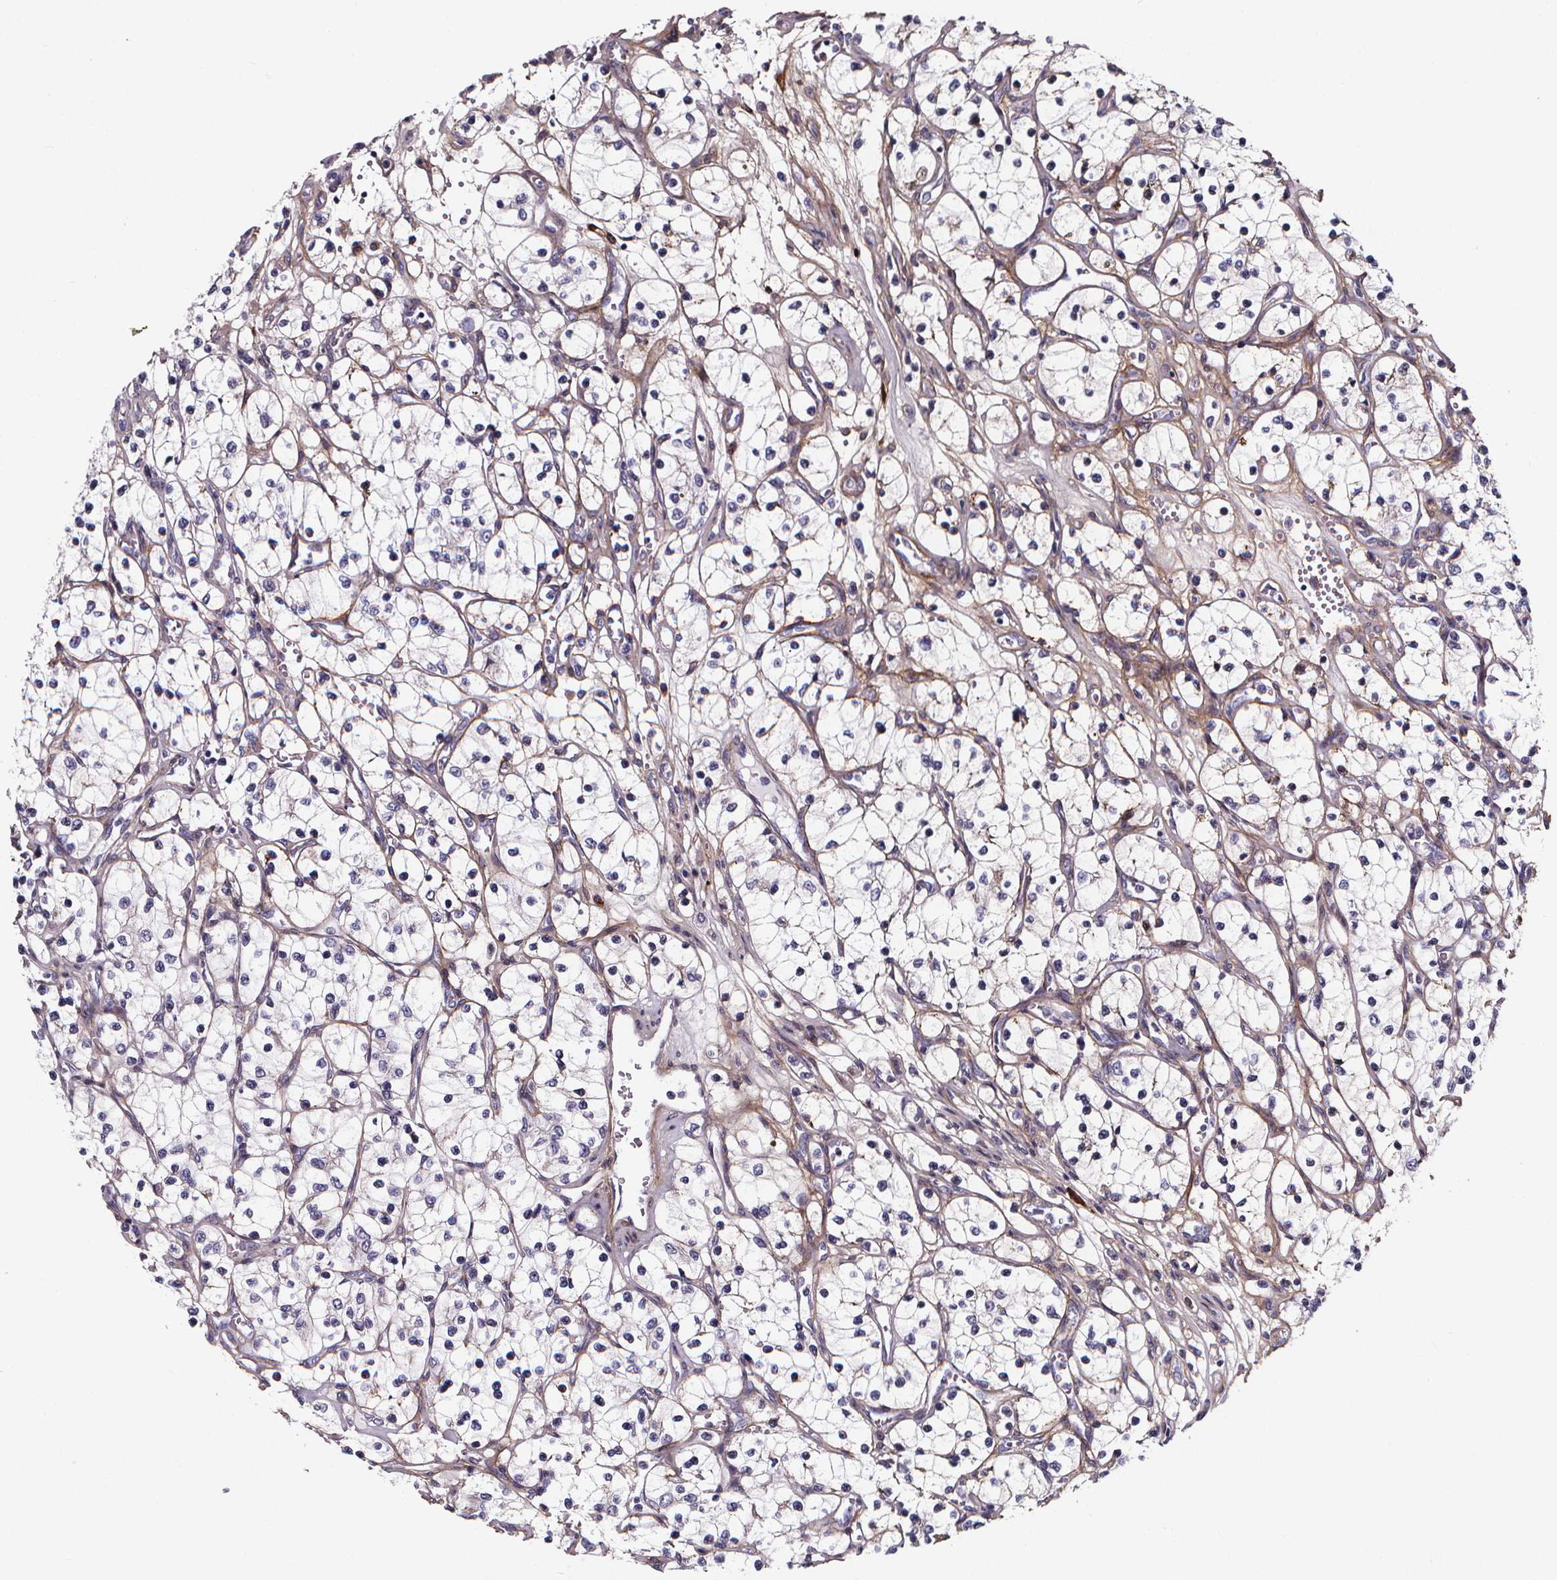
{"staining": {"intensity": "negative", "quantity": "none", "location": "none"}, "tissue": "renal cancer", "cell_type": "Tumor cells", "image_type": "cancer", "snomed": [{"axis": "morphology", "description": "Adenocarcinoma, NOS"}, {"axis": "topography", "description": "Kidney"}], "caption": "Image shows no protein expression in tumor cells of renal cancer (adenocarcinoma) tissue.", "gene": "AEBP1", "patient": {"sex": "female", "age": 69}}